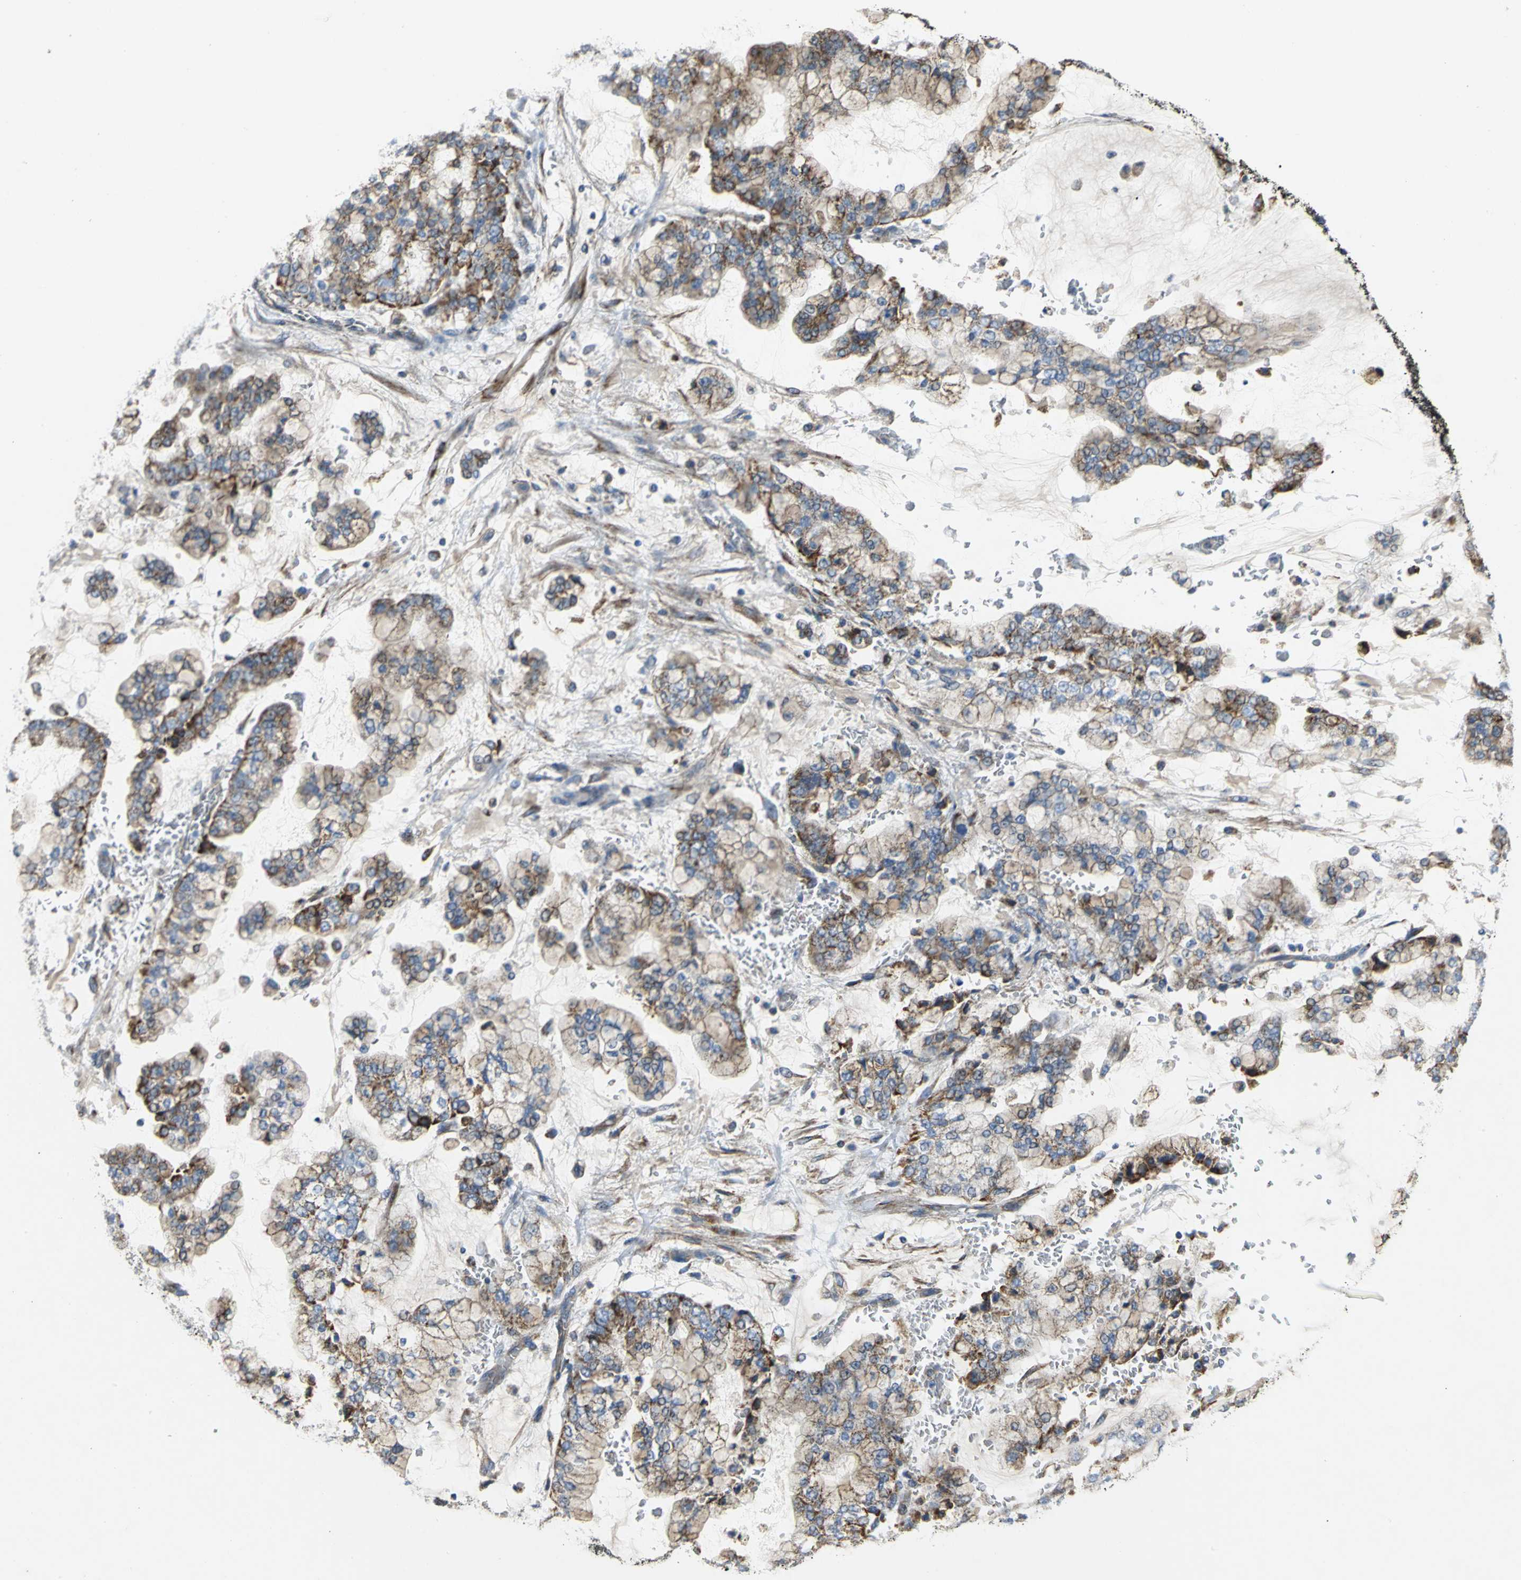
{"staining": {"intensity": "strong", "quantity": ">75%", "location": "cytoplasmic/membranous"}, "tissue": "stomach cancer", "cell_type": "Tumor cells", "image_type": "cancer", "snomed": [{"axis": "morphology", "description": "Normal tissue, NOS"}, {"axis": "morphology", "description": "Adenocarcinoma, NOS"}, {"axis": "topography", "description": "Stomach, upper"}, {"axis": "topography", "description": "Stomach"}], "caption": "Stomach cancer stained with a protein marker exhibits strong staining in tumor cells.", "gene": "NDUFB5", "patient": {"sex": "male", "age": 76}}